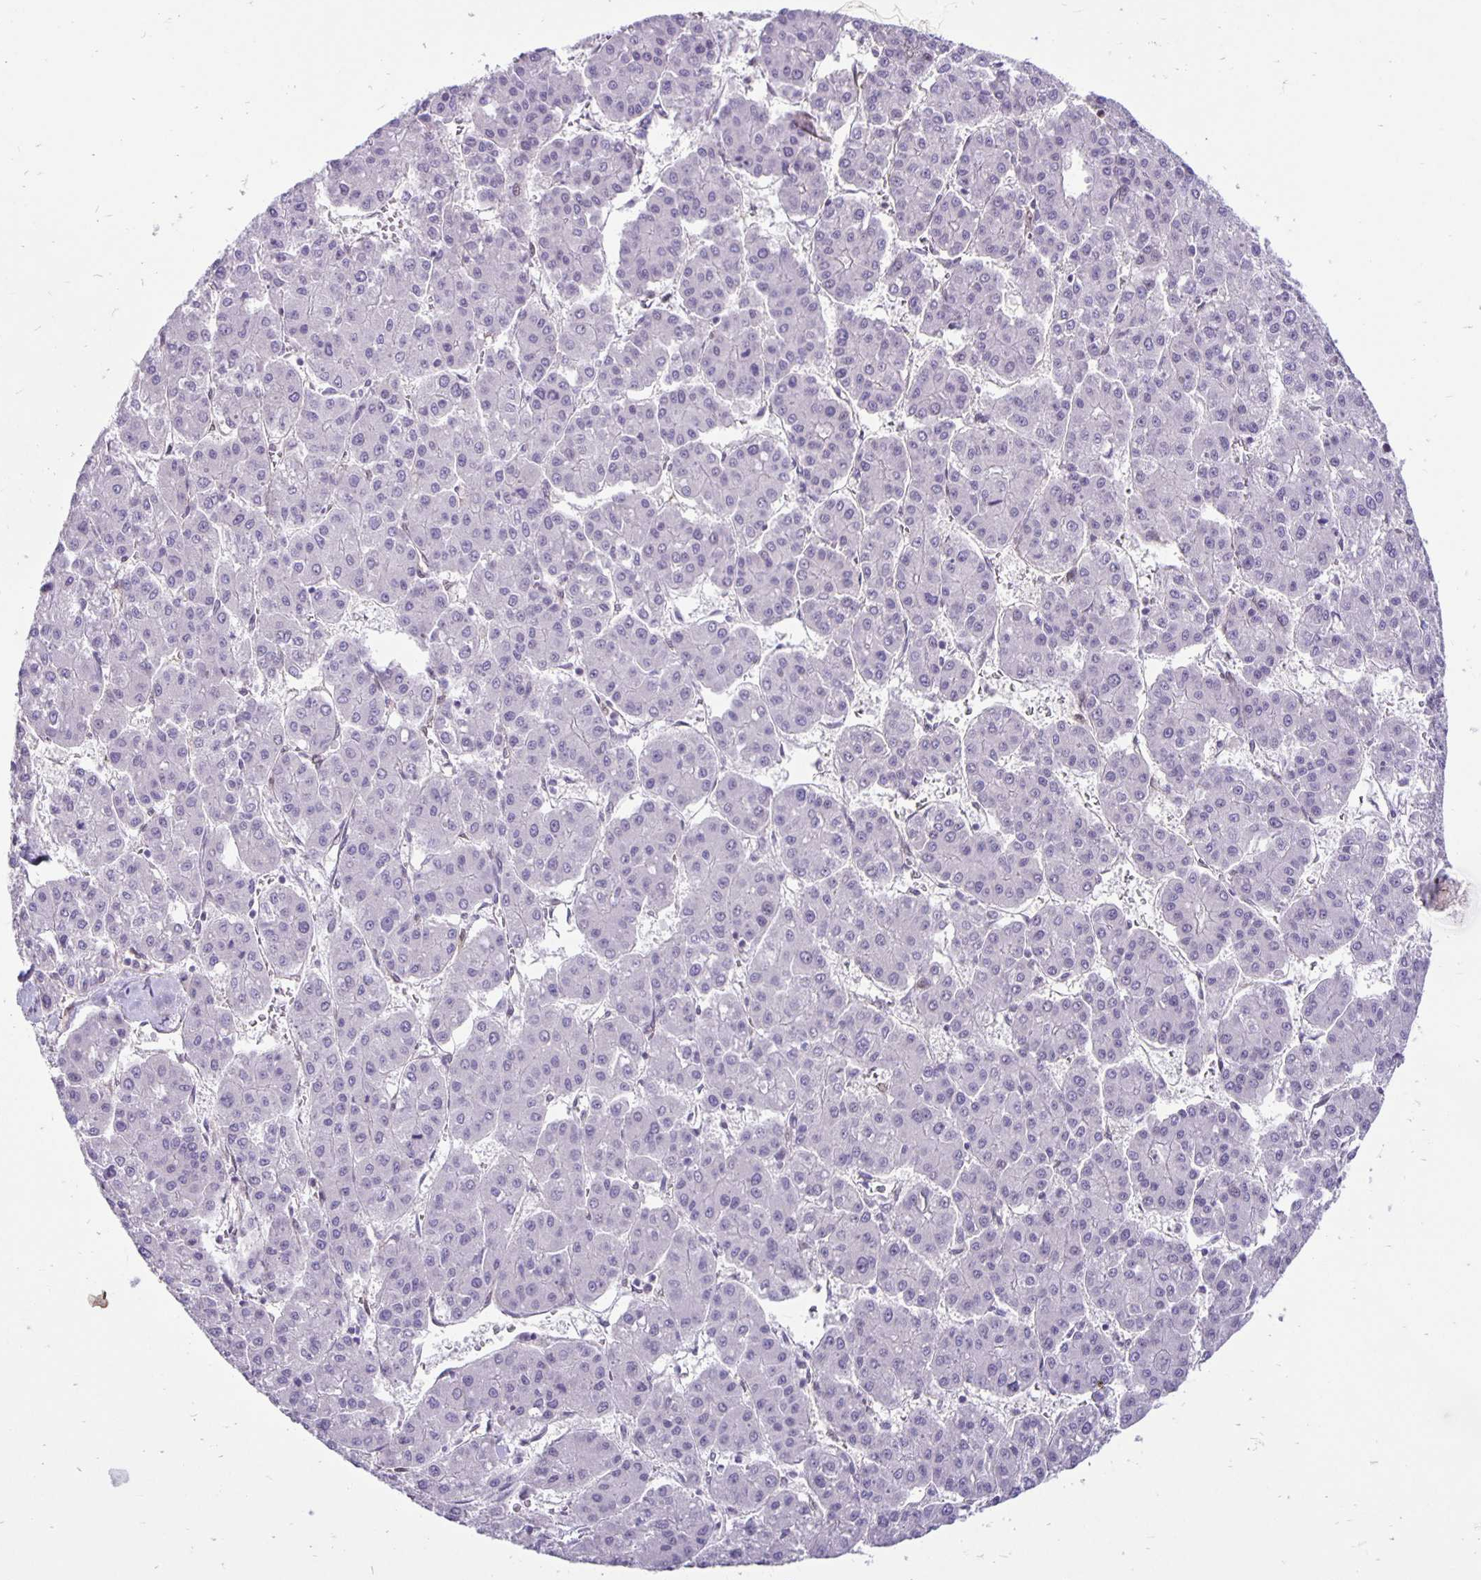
{"staining": {"intensity": "negative", "quantity": "none", "location": "none"}, "tissue": "liver cancer", "cell_type": "Tumor cells", "image_type": "cancer", "snomed": [{"axis": "morphology", "description": "Carcinoma, Hepatocellular, NOS"}, {"axis": "topography", "description": "Liver"}], "caption": "Hepatocellular carcinoma (liver) stained for a protein using immunohistochemistry displays no expression tumor cells.", "gene": "TAX1BP3", "patient": {"sex": "male", "age": 73}}